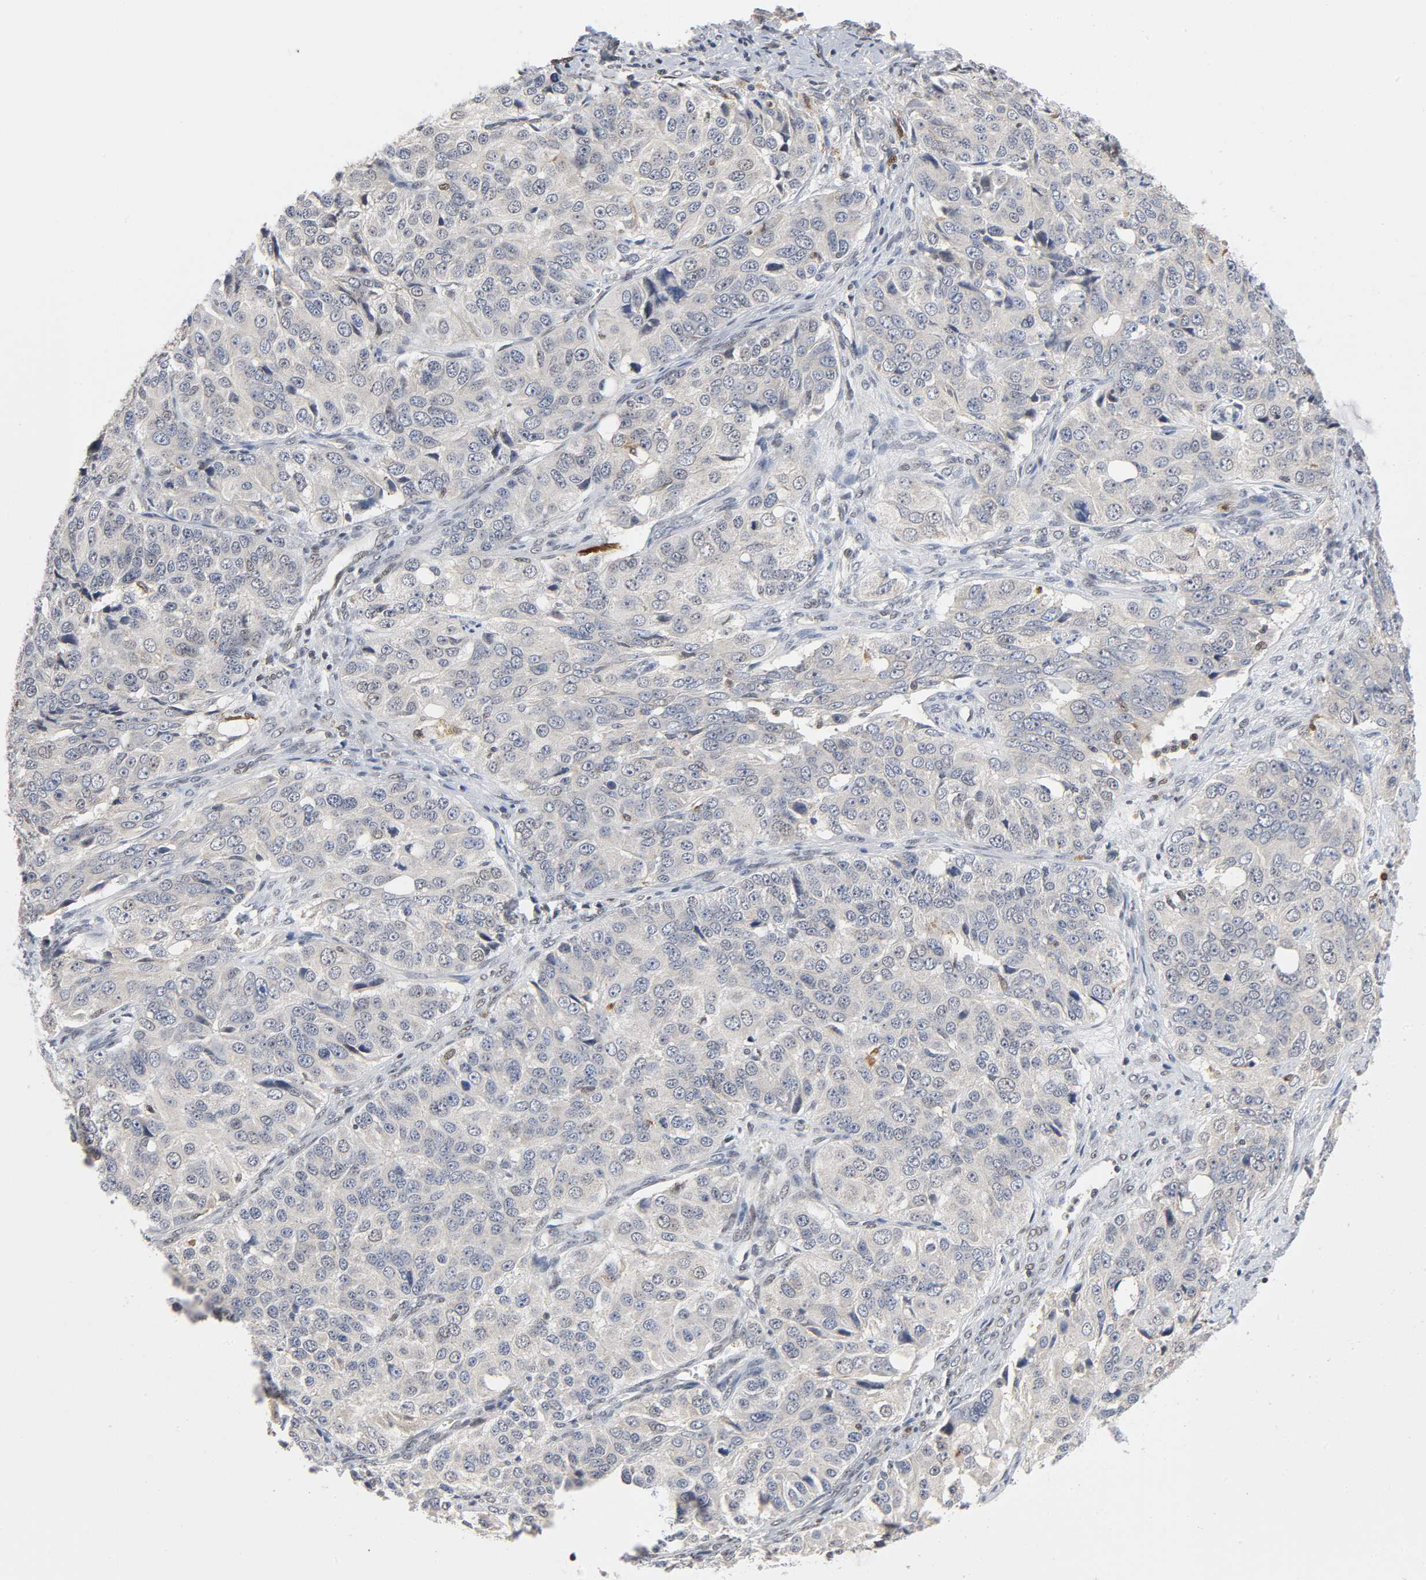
{"staining": {"intensity": "negative", "quantity": "none", "location": "none"}, "tissue": "ovarian cancer", "cell_type": "Tumor cells", "image_type": "cancer", "snomed": [{"axis": "morphology", "description": "Carcinoma, endometroid"}, {"axis": "topography", "description": "Ovary"}], "caption": "A high-resolution image shows immunohistochemistry (IHC) staining of ovarian cancer (endometroid carcinoma), which exhibits no significant positivity in tumor cells.", "gene": "KAT2B", "patient": {"sex": "female", "age": 51}}